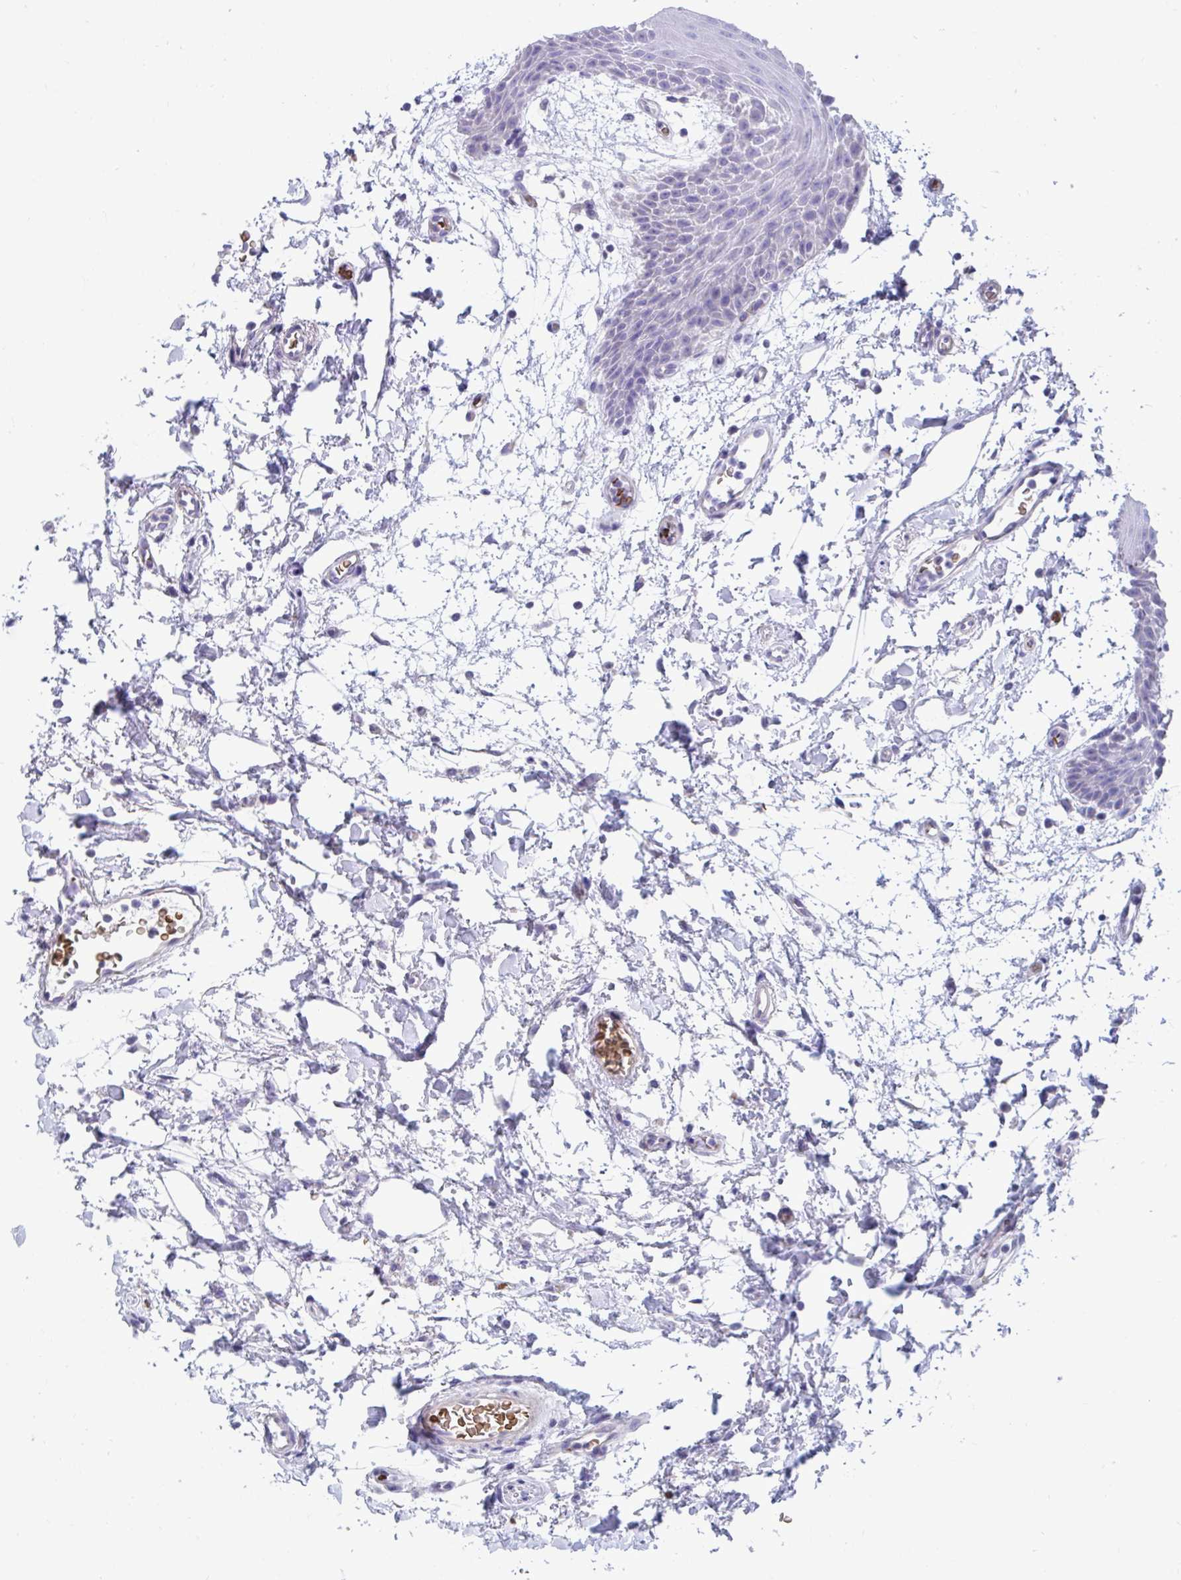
{"staining": {"intensity": "negative", "quantity": "none", "location": "none"}, "tissue": "oral mucosa", "cell_type": "Squamous epithelial cells", "image_type": "normal", "snomed": [{"axis": "morphology", "description": "Normal tissue, NOS"}, {"axis": "topography", "description": "Oral tissue"}], "caption": "Immunohistochemistry of unremarkable oral mucosa demonstrates no staining in squamous epithelial cells. Nuclei are stained in blue.", "gene": "TTC30A", "patient": {"sex": "female", "age": 59}}